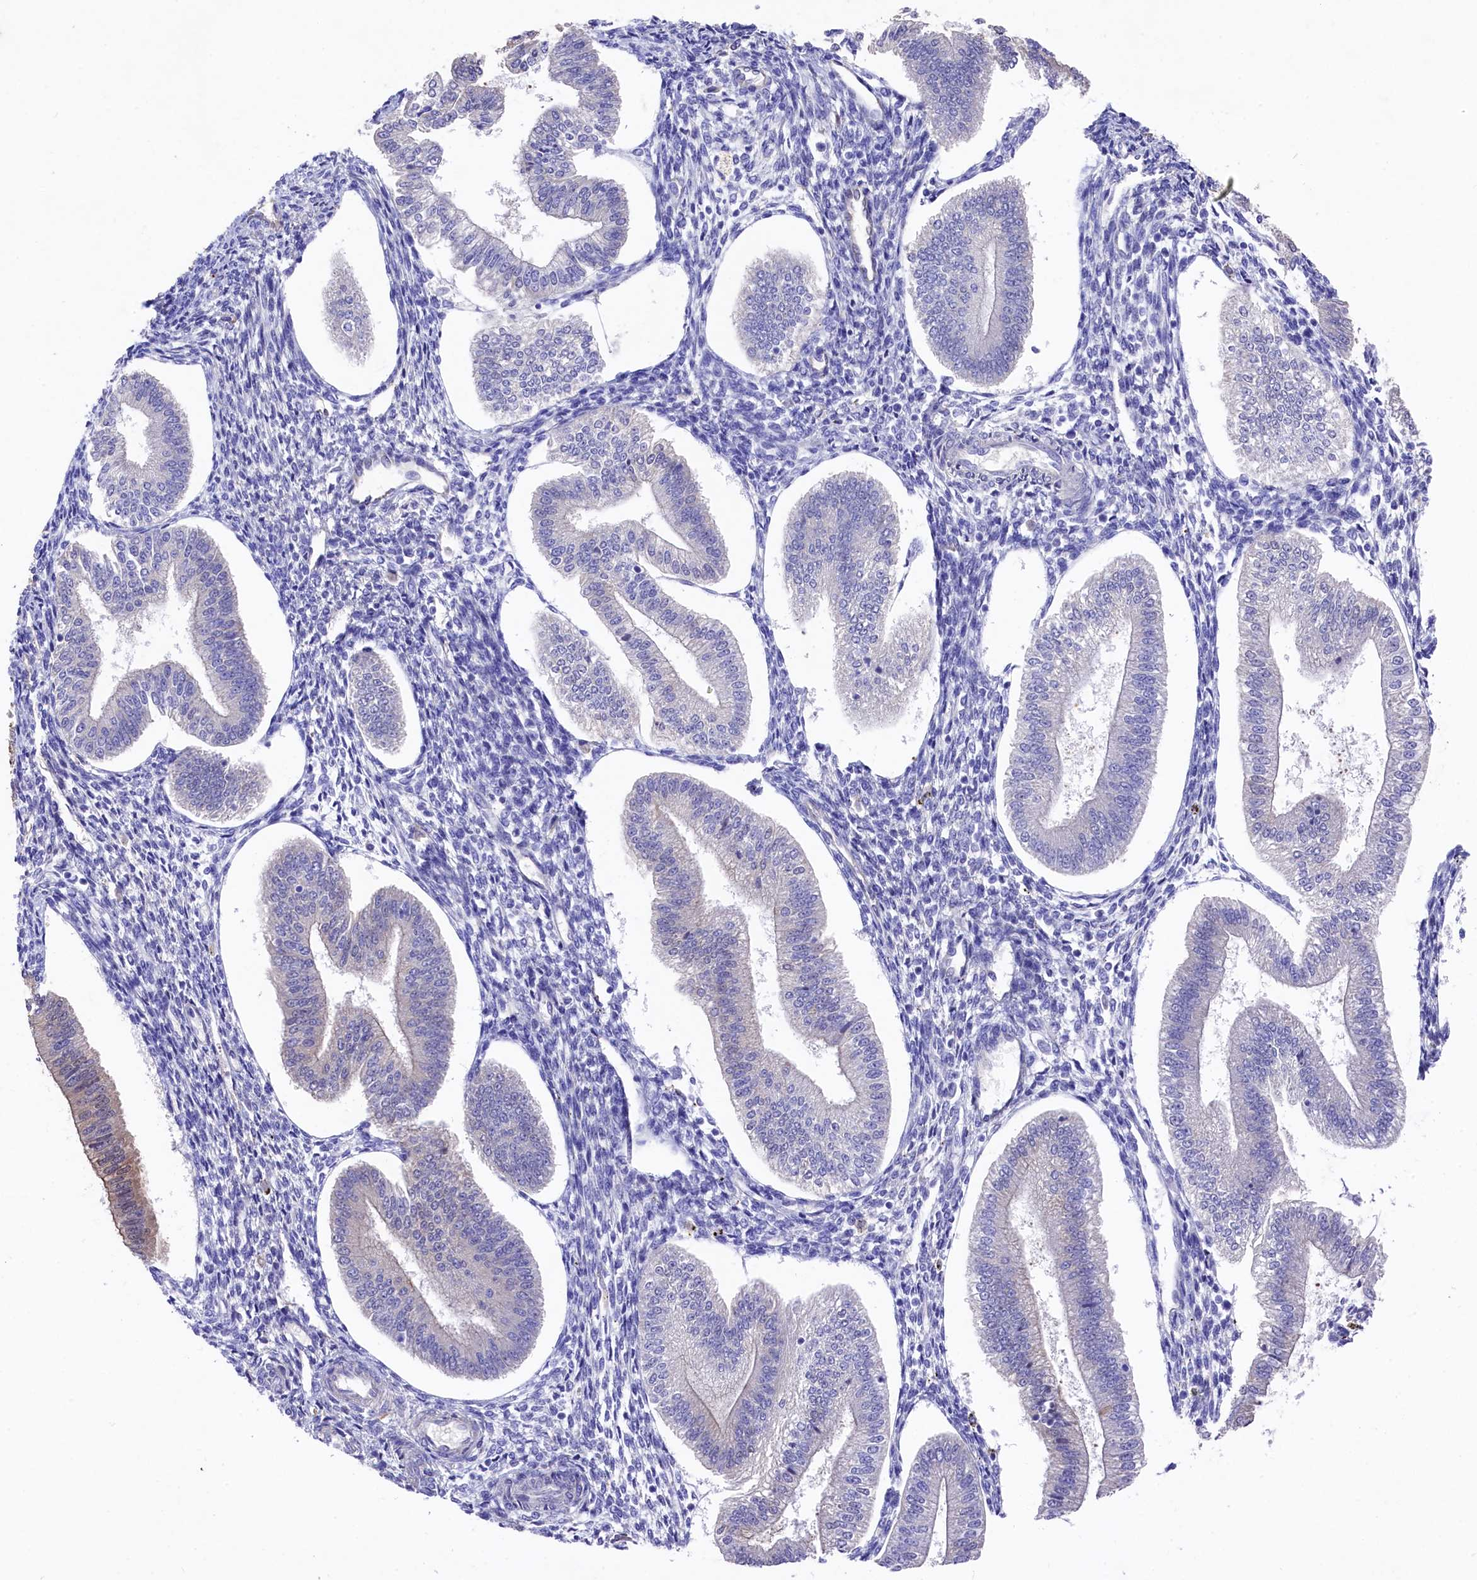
{"staining": {"intensity": "weak", "quantity": "<25%", "location": "cytoplasmic/membranous"}, "tissue": "endometrium", "cell_type": "Cells in endometrial stroma", "image_type": "normal", "snomed": [{"axis": "morphology", "description": "Normal tissue, NOS"}, {"axis": "topography", "description": "Endometrium"}], "caption": "Immunohistochemistry micrograph of unremarkable endometrium: human endometrium stained with DAB (3,3'-diaminobenzidine) displays no significant protein positivity in cells in endometrial stroma.", "gene": "LHFPL4", "patient": {"sex": "female", "age": 34}}